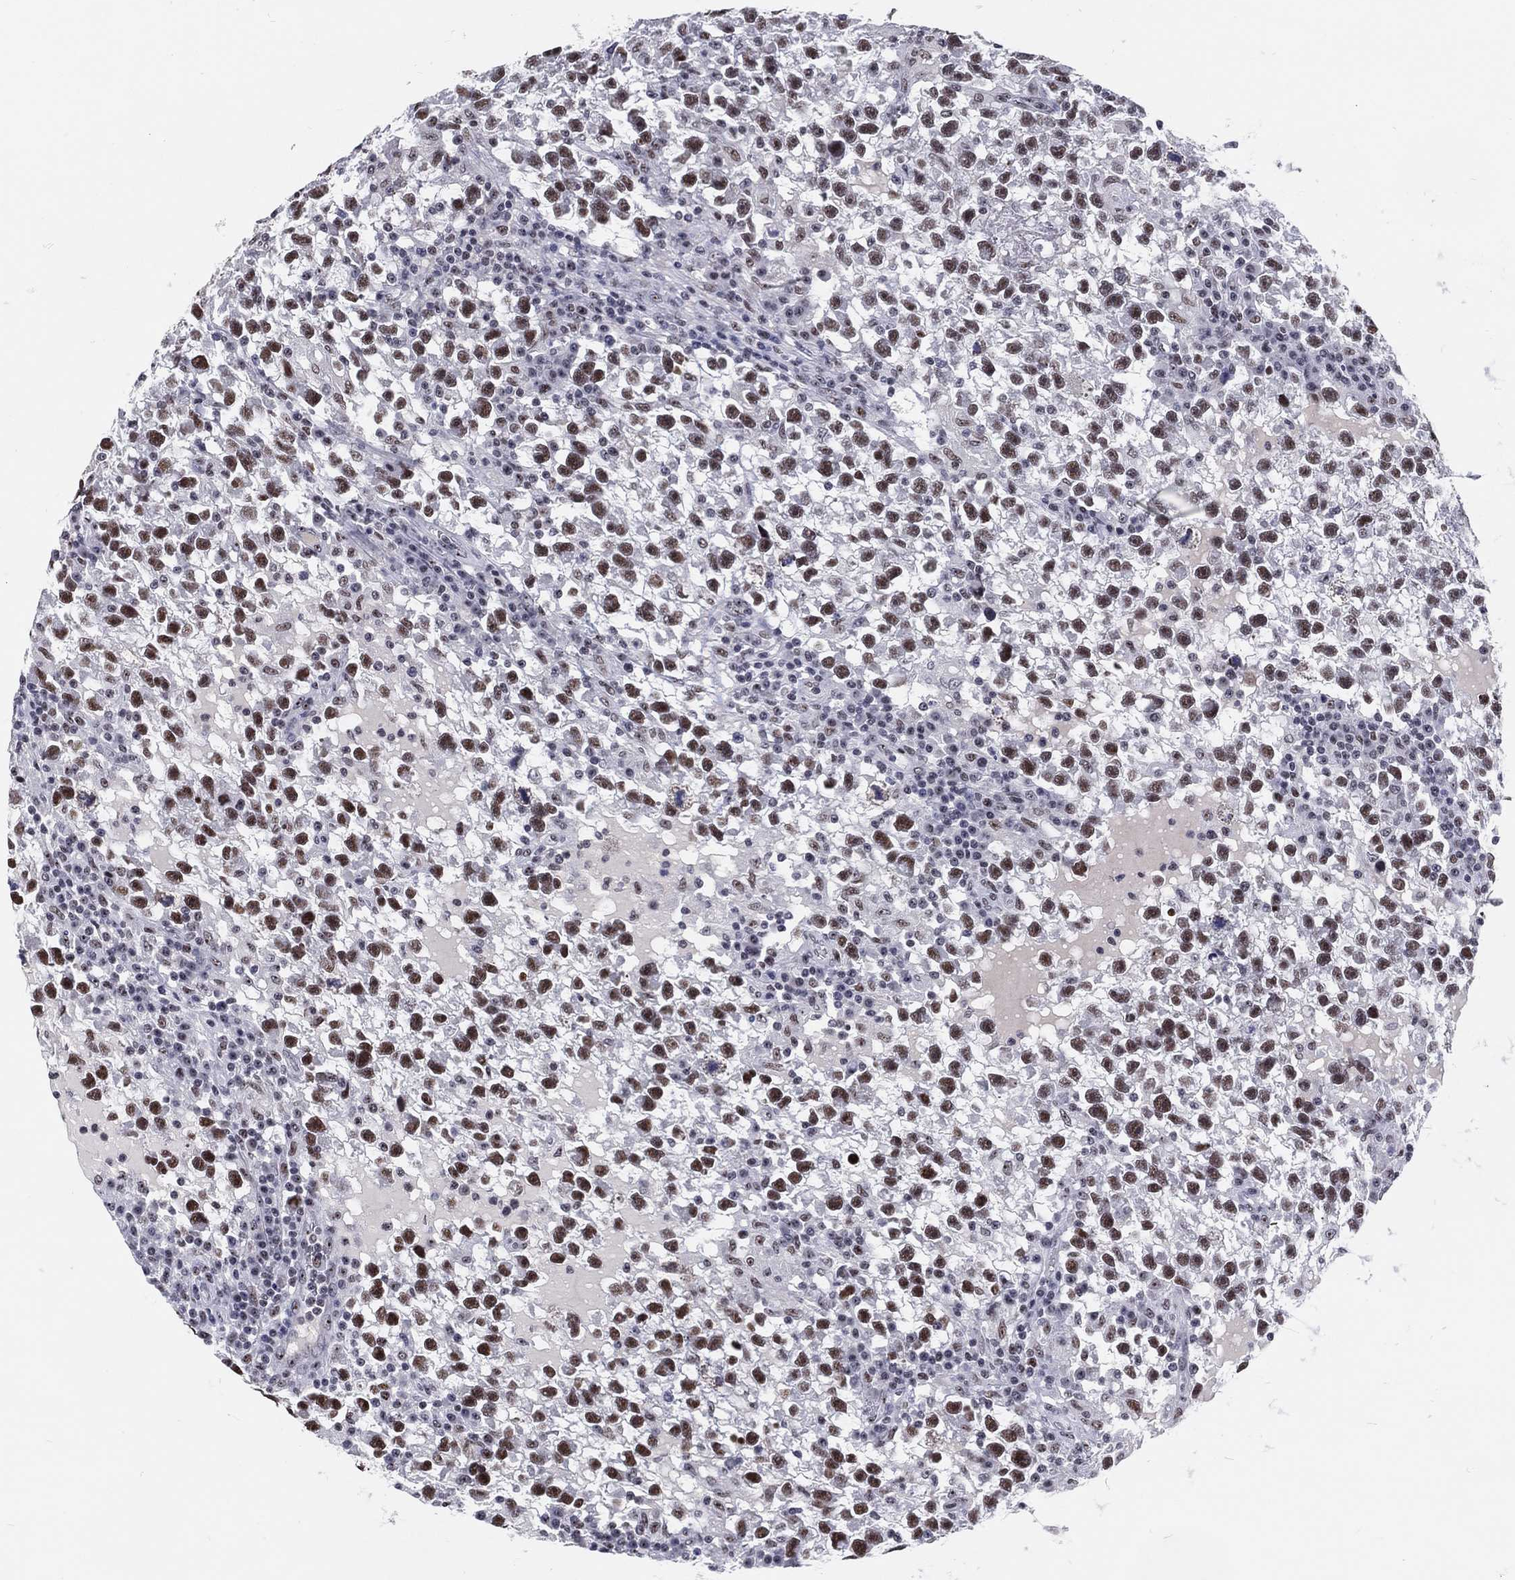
{"staining": {"intensity": "moderate", "quantity": "25%-75%", "location": "nuclear"}, "tissue": "testis cancer", "cell_type": "Tumor cells", "image_type": "cancer", "snomed": [{"axis": "morphology", "description": "Seminoma, NOS"}, {"axis": "topography", "description": "Testis"}], "caption": "Immunohistochemical staining of human testis seminoma displays medium levels of moderate nuclear positivity in about 25%-75% of tumor cells.", "gene": "MAPK8IP1", "patient": {"sex": "male", "age": 47}}